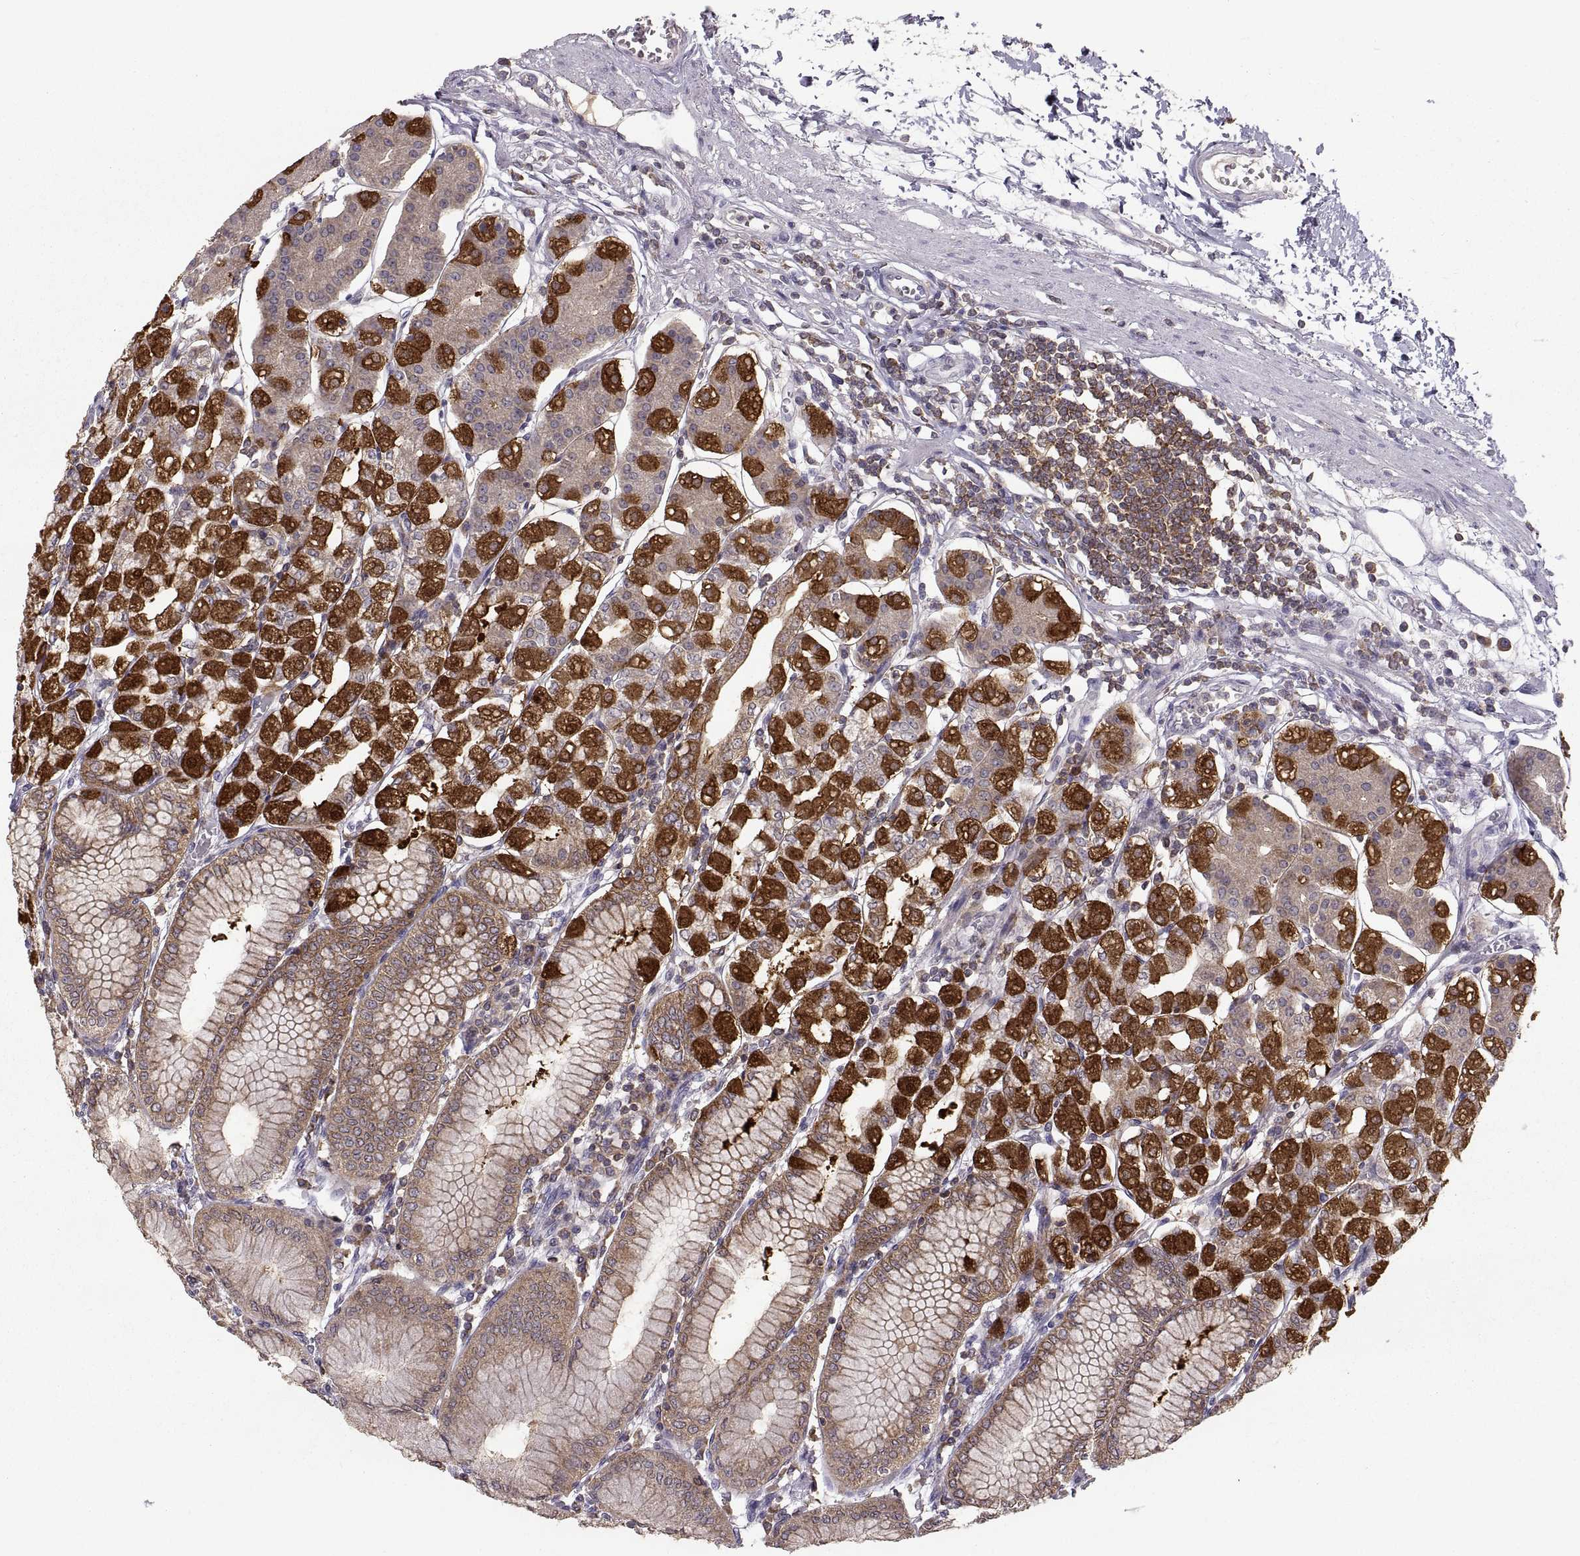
{"staining": {"intensity": "strong", "quantity": "25%-75%", "location": "cytoplasmic/membranous"}, "tissue": "stomach", "cell_type": "Glandular cells", "image_type": "normal", "snomed": [{"axis": "morphology", "description": "Normal tissue, NOS"}, {"axis": "topography", "description": "Skeletal muscle"}, {"axis": "topography", "description": "Stomach"}], "caption": "Protein staining by immunohistochemistry (IHC) exhibits strong cytoplasmic/membranous positivity in about 25%-75% of glandular cells in normal stomach.", "gene": "EZR", "patient": {"sex": "female", "age": 57}}